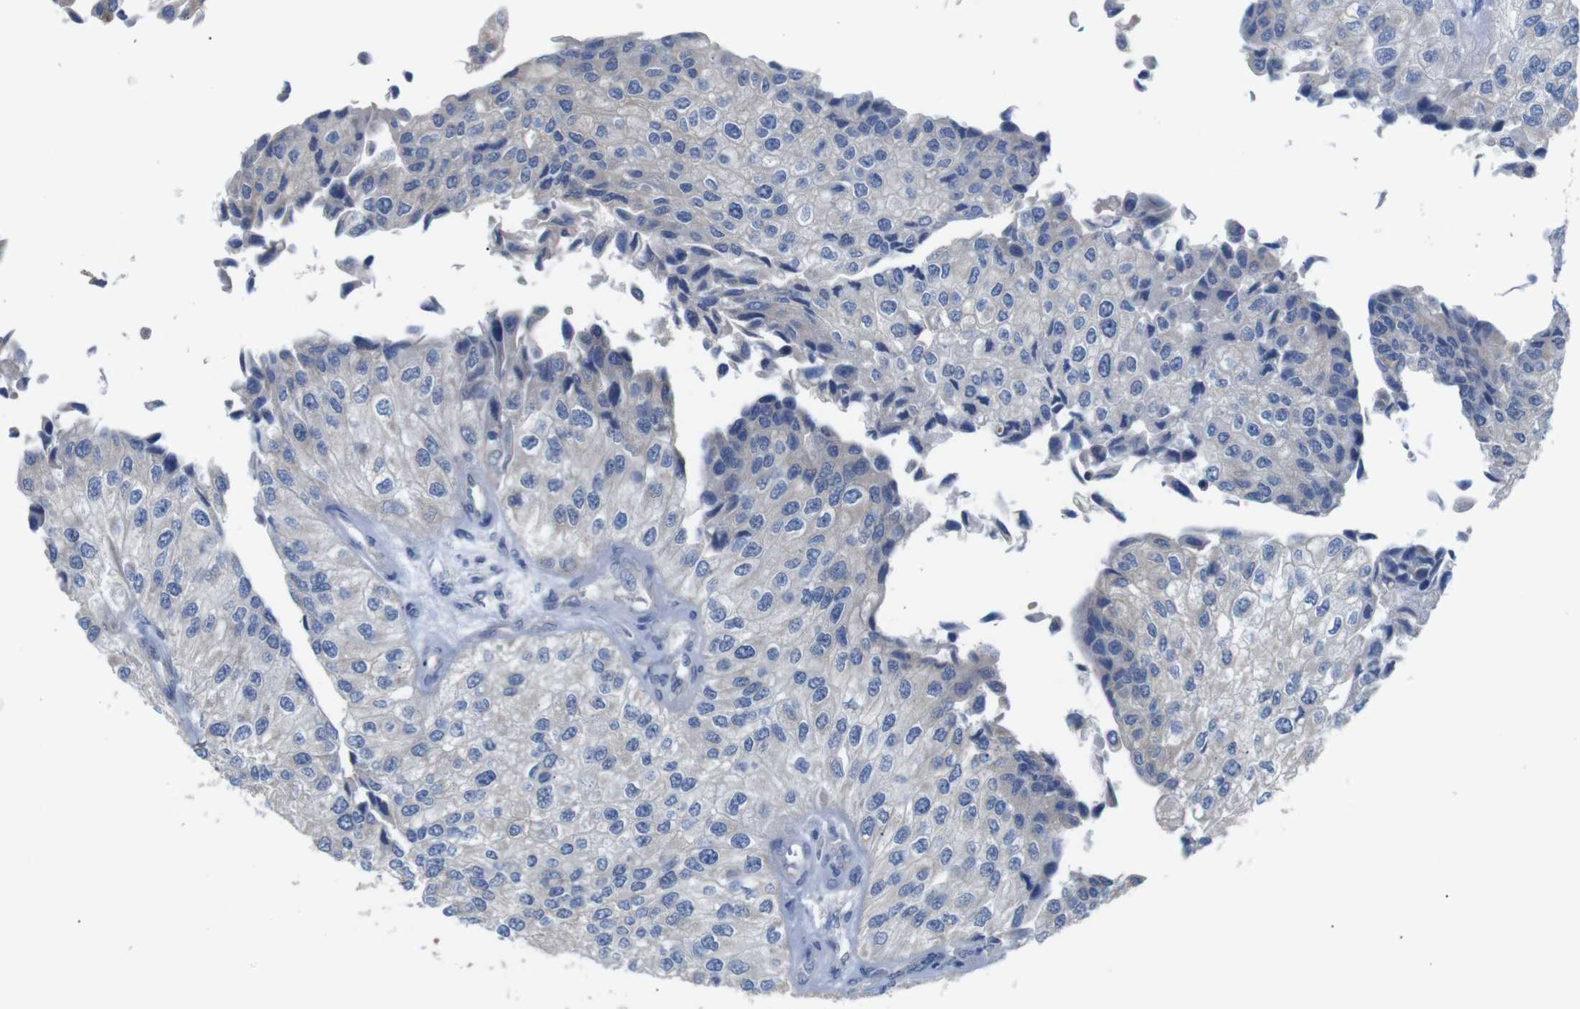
{"staining": {"intensity": "weak", "quantity": "<25%", "location": "cytoplasmic/membranous"}, "tissue": "urothelial cancer", "cell_type": "Tumor cells", "image_type": "cancer", "snomed": [{"axis": "morphology", "description": "Urothelial carcinoma, High grade"}, {"axis": "topography", "description": "Kidney"}, {"axis": "topography", "description": "Urinary bladder"}], "caption": "Immunohistochemical staining of urothelial carcinoma (high-grade) shows no significant staining in tumor cells. (DAB immunohistochemistry (IHC), high magnification).", "gene": "ALOX15", "patient": {"sex": "male", "age": 77}}